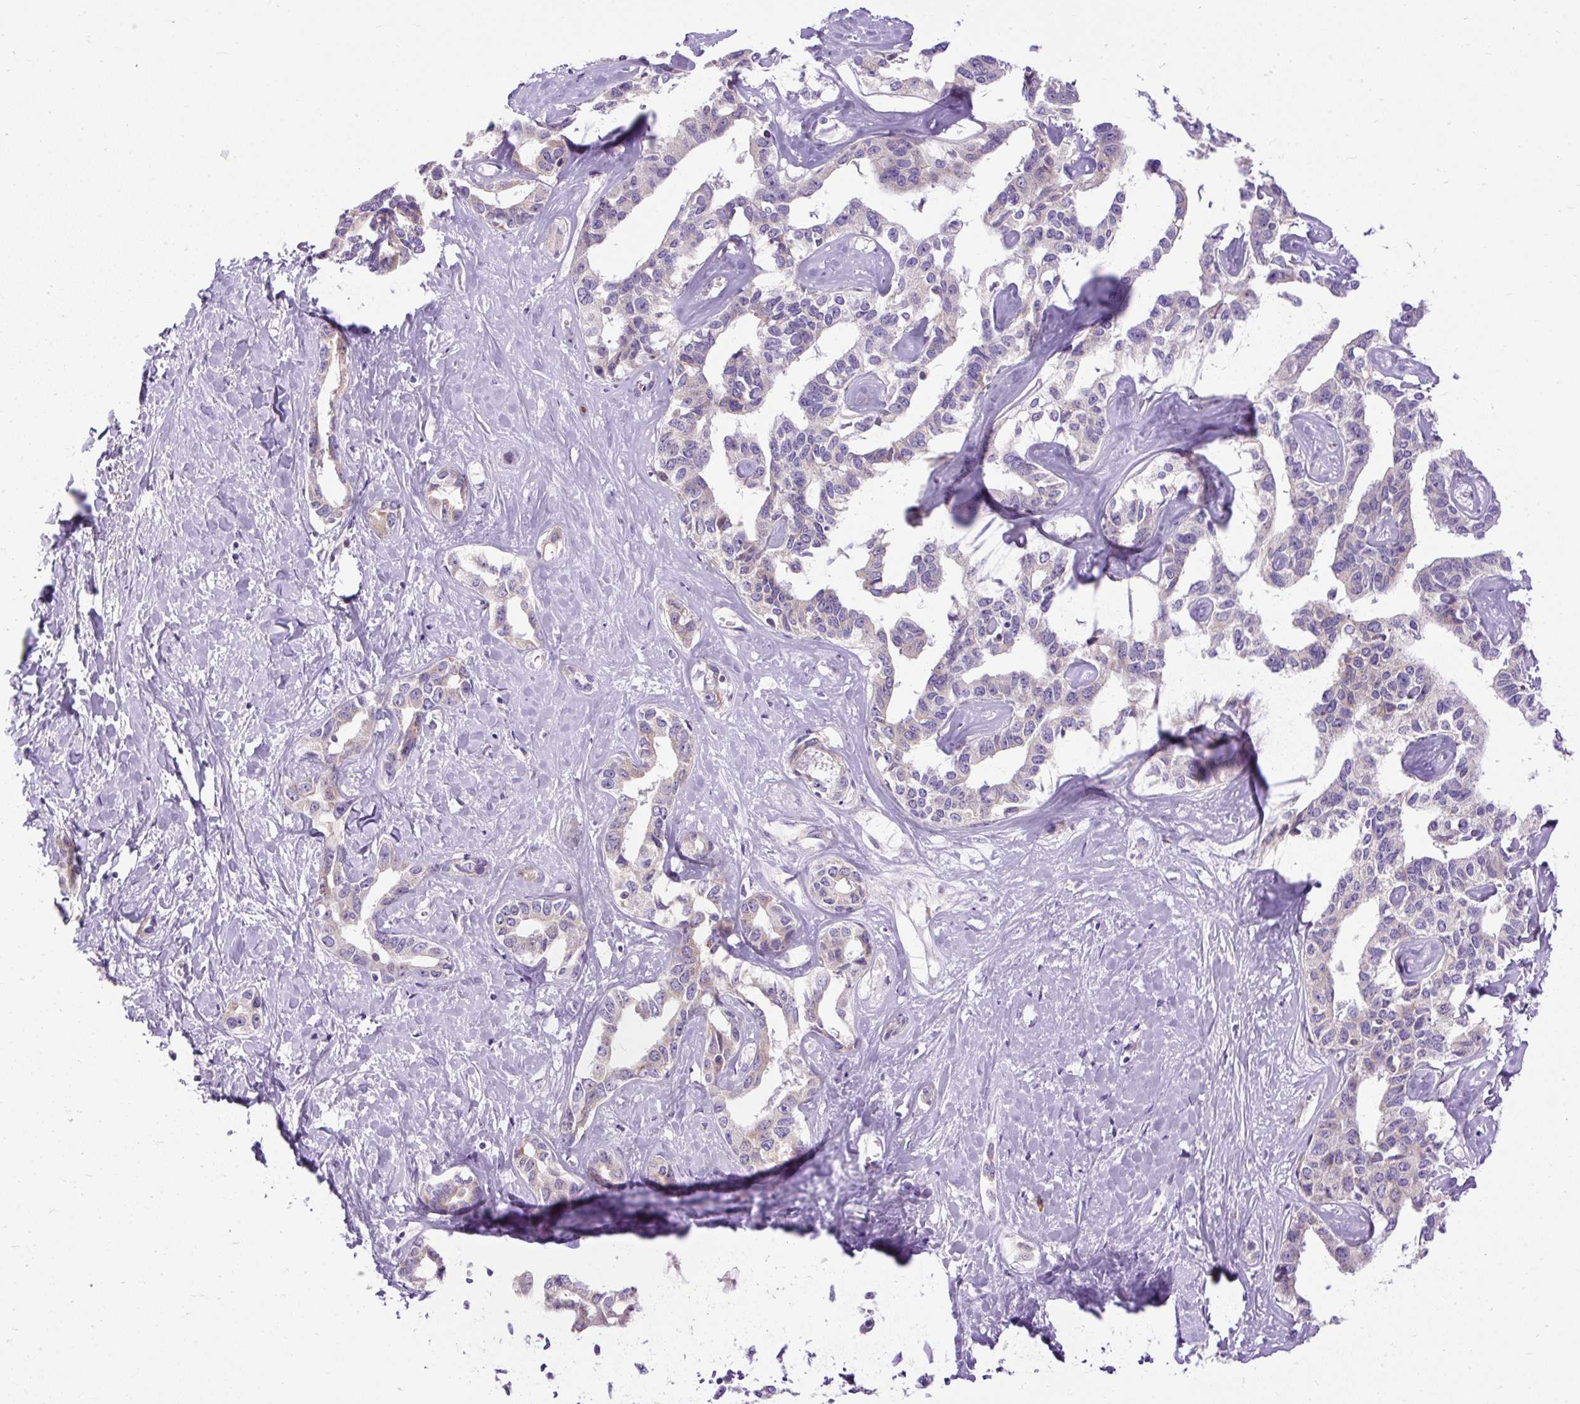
{"staining": {"intensity": "negative", "quantity": "none", "location": "none"}, "tissue": "liver cancer", "cell_type": "Tumor cells", "image_type": "cancer", "snomed": [{"axis": "morphology", "description": "Cholangiocarcinoma"}, {"axis": "topography", "description": "Liver"}], "caption": "This is an IHC image of liver cancer (cholangiocarcinoma). There is no staining in tumor cells.", "gene": "SYBU", "patient": {"sex": "male", "age": 59}}